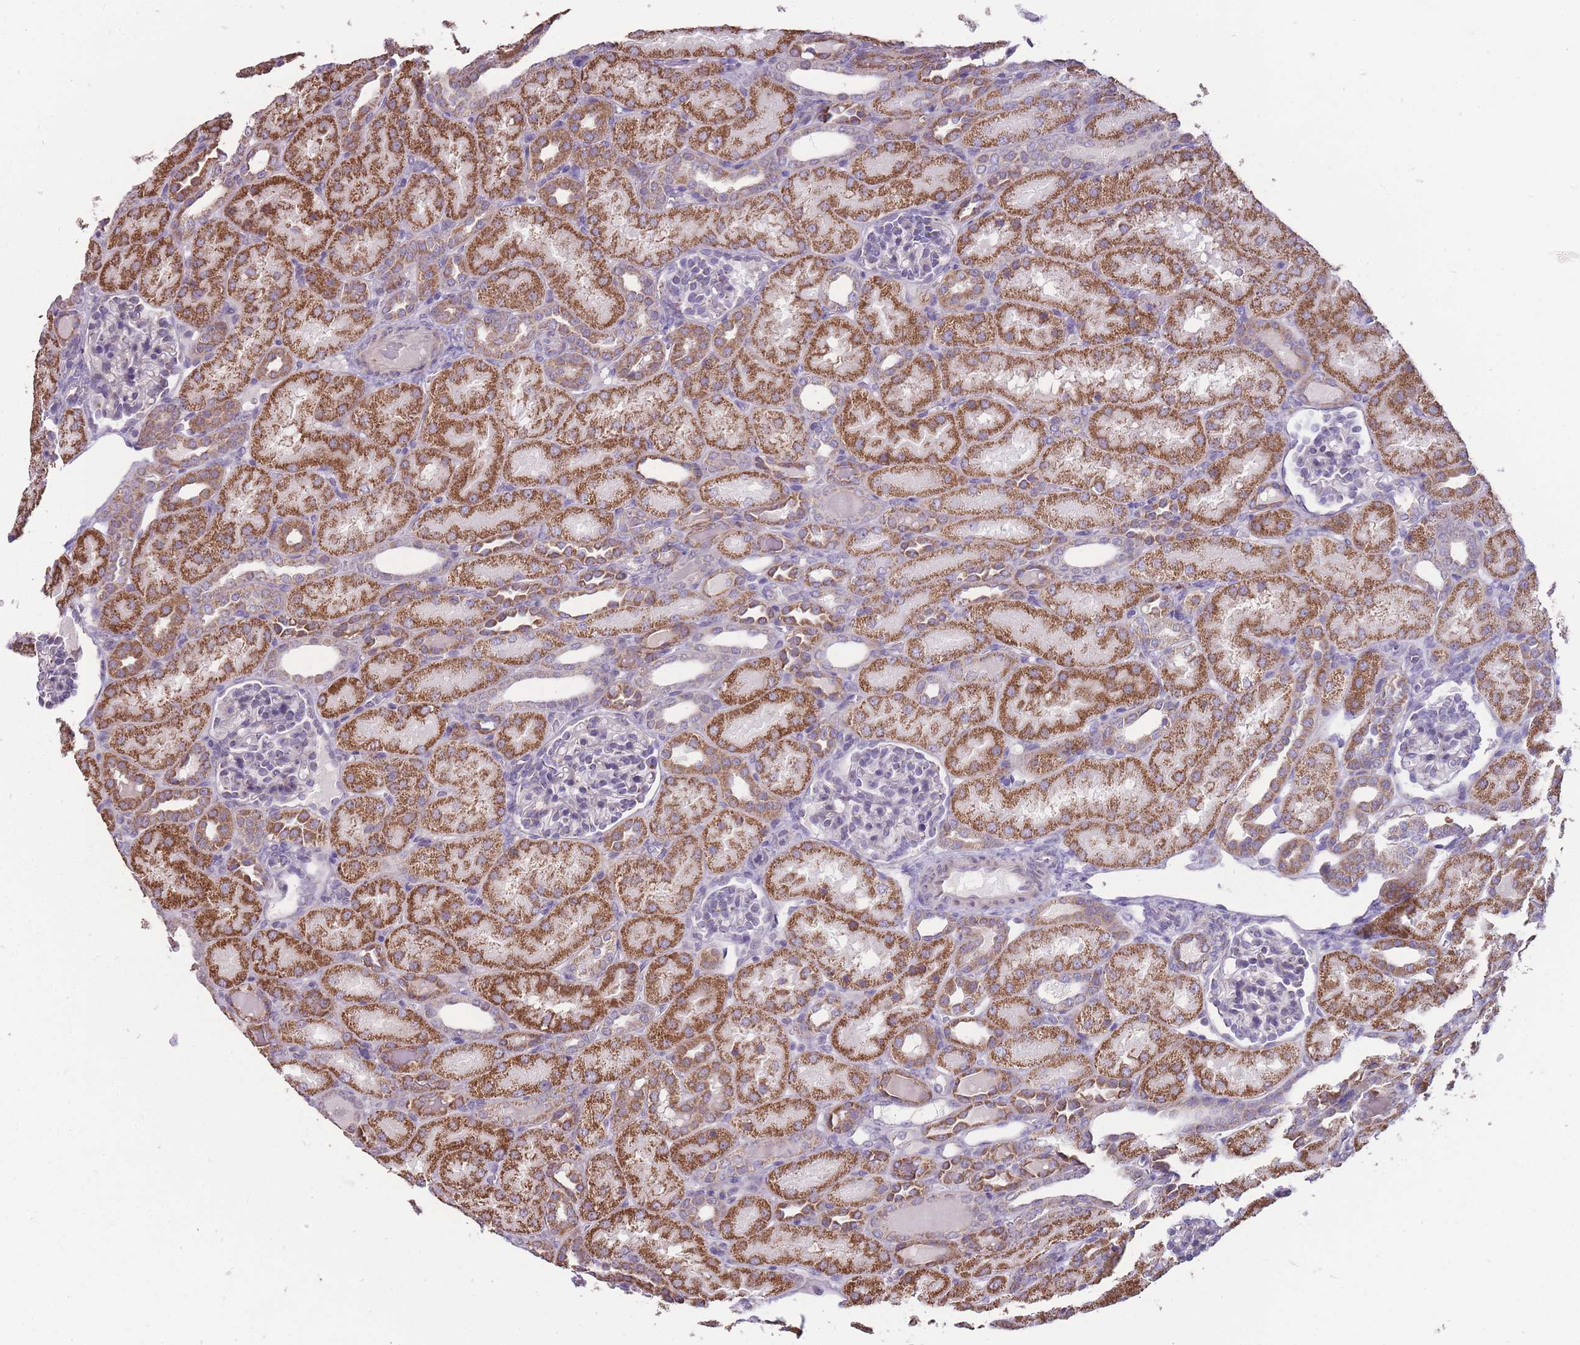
{"staining": {"intensity": "negative", "quantity": "none", "location": "none"}, "tissue": "kidney", "cell_type": "Cells in glomeruli", "image_type": "normal", "snomed": [{"axis": "morphology", "description": "Normal tissue, NOS"}, {"axis": "topography", "description": "Kidney"}], "caption": "Immunohistochemistry histopathology image of normal kidney: human kidney stained with DAB displays no significant protein expression in cells in glomeruli. (DAB IHC visualized using brightfield microscopy, high magnification).", "gene": "NELL1", "patient": {"sex": "male", "age": 1}}